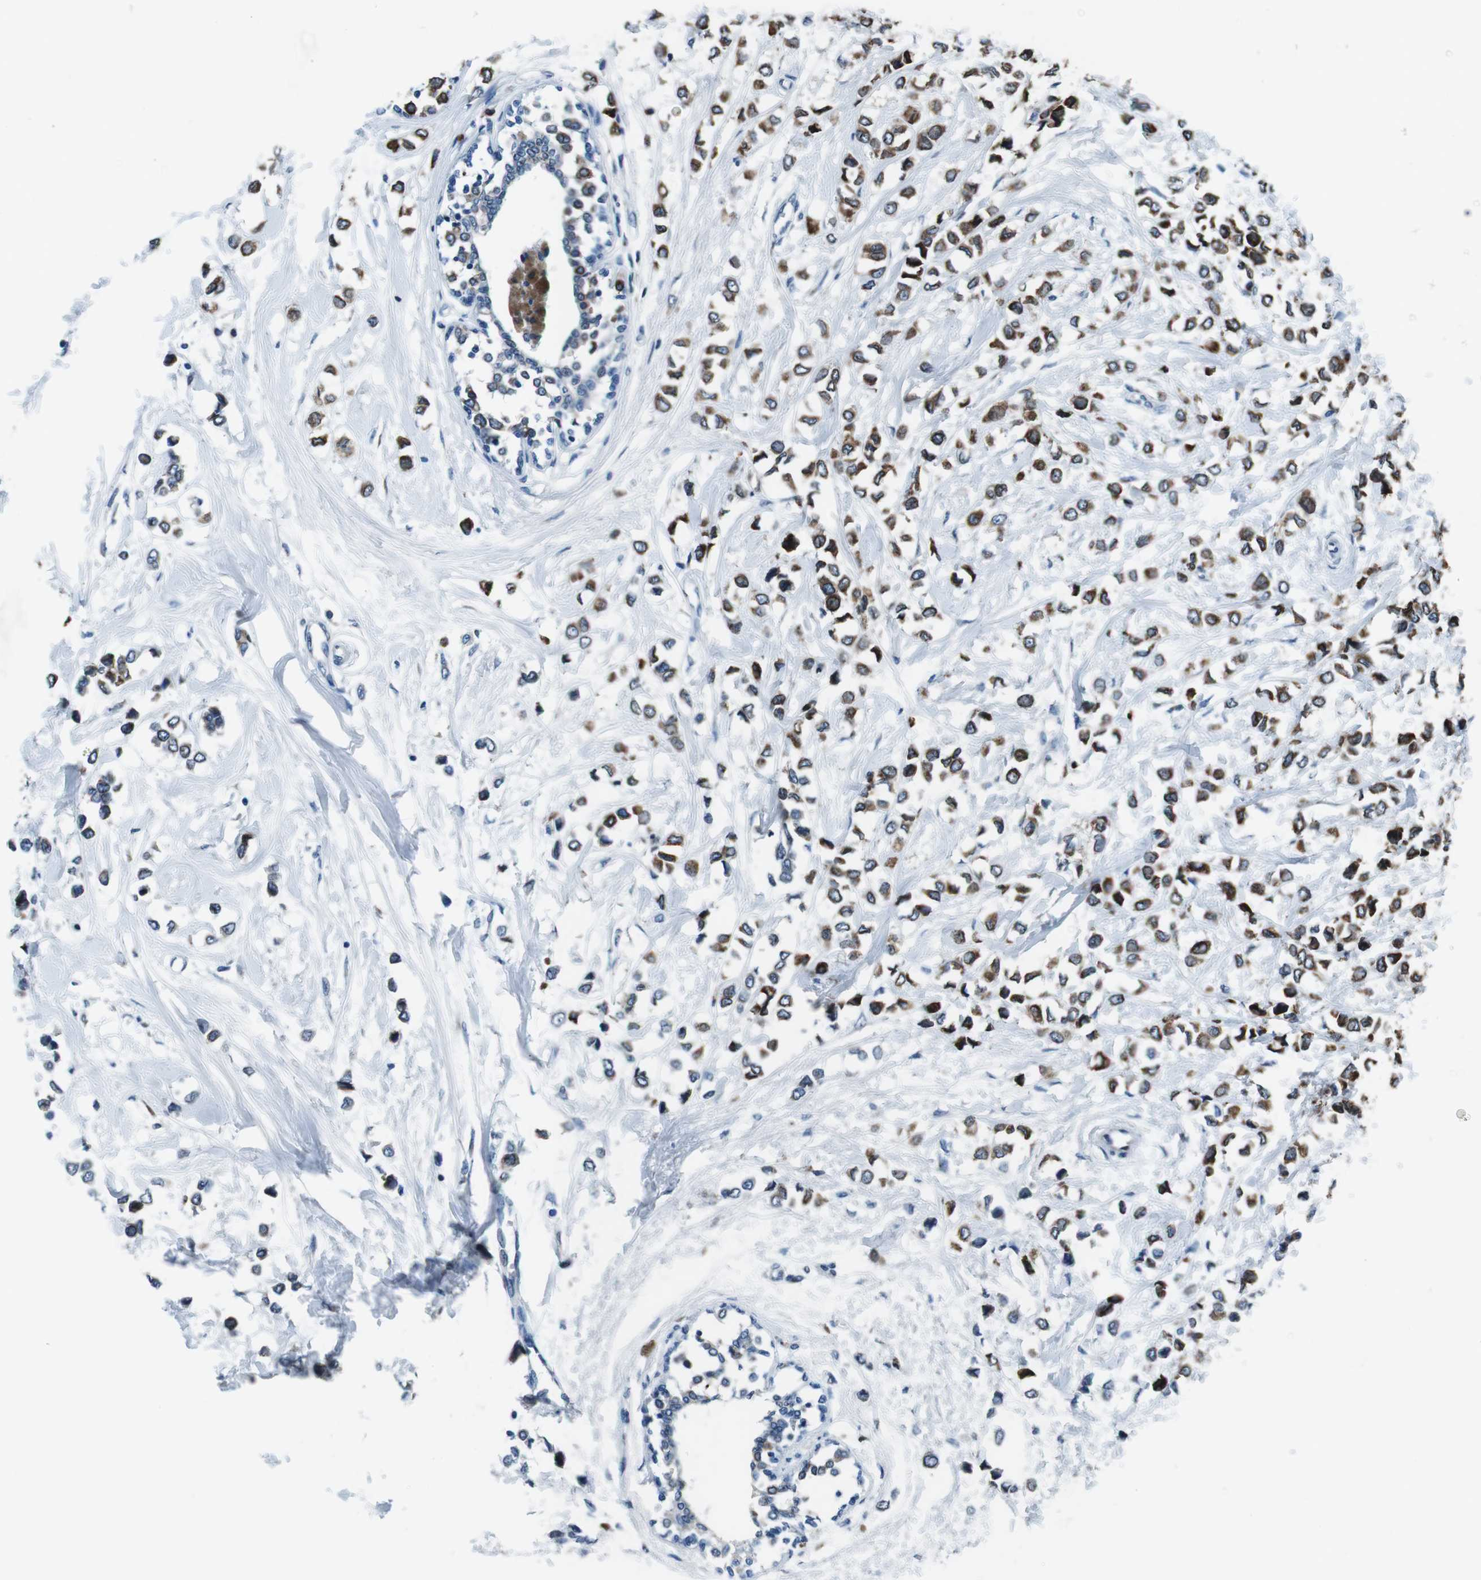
{"staining": {"intensity": "moderate", "quantity": ">75%", "location": "cytoplasmic/membranous"}, "tissue": "breast cancer", "cell_type": "Tumor cells", "image_type": "cancer", "snomed": [{"axis": "morphology", "description": "Lobular carcinoma"}, {"axis": "topography", "description": "Breast"}], "caption": "An image of human breast lobular carcinoma stained for a protein exhibits moderate cytoplasmic/membranous brown staining in tumor cells.", "gene": "NUCB2", "patient": {"sex": "female", "age": 51}}